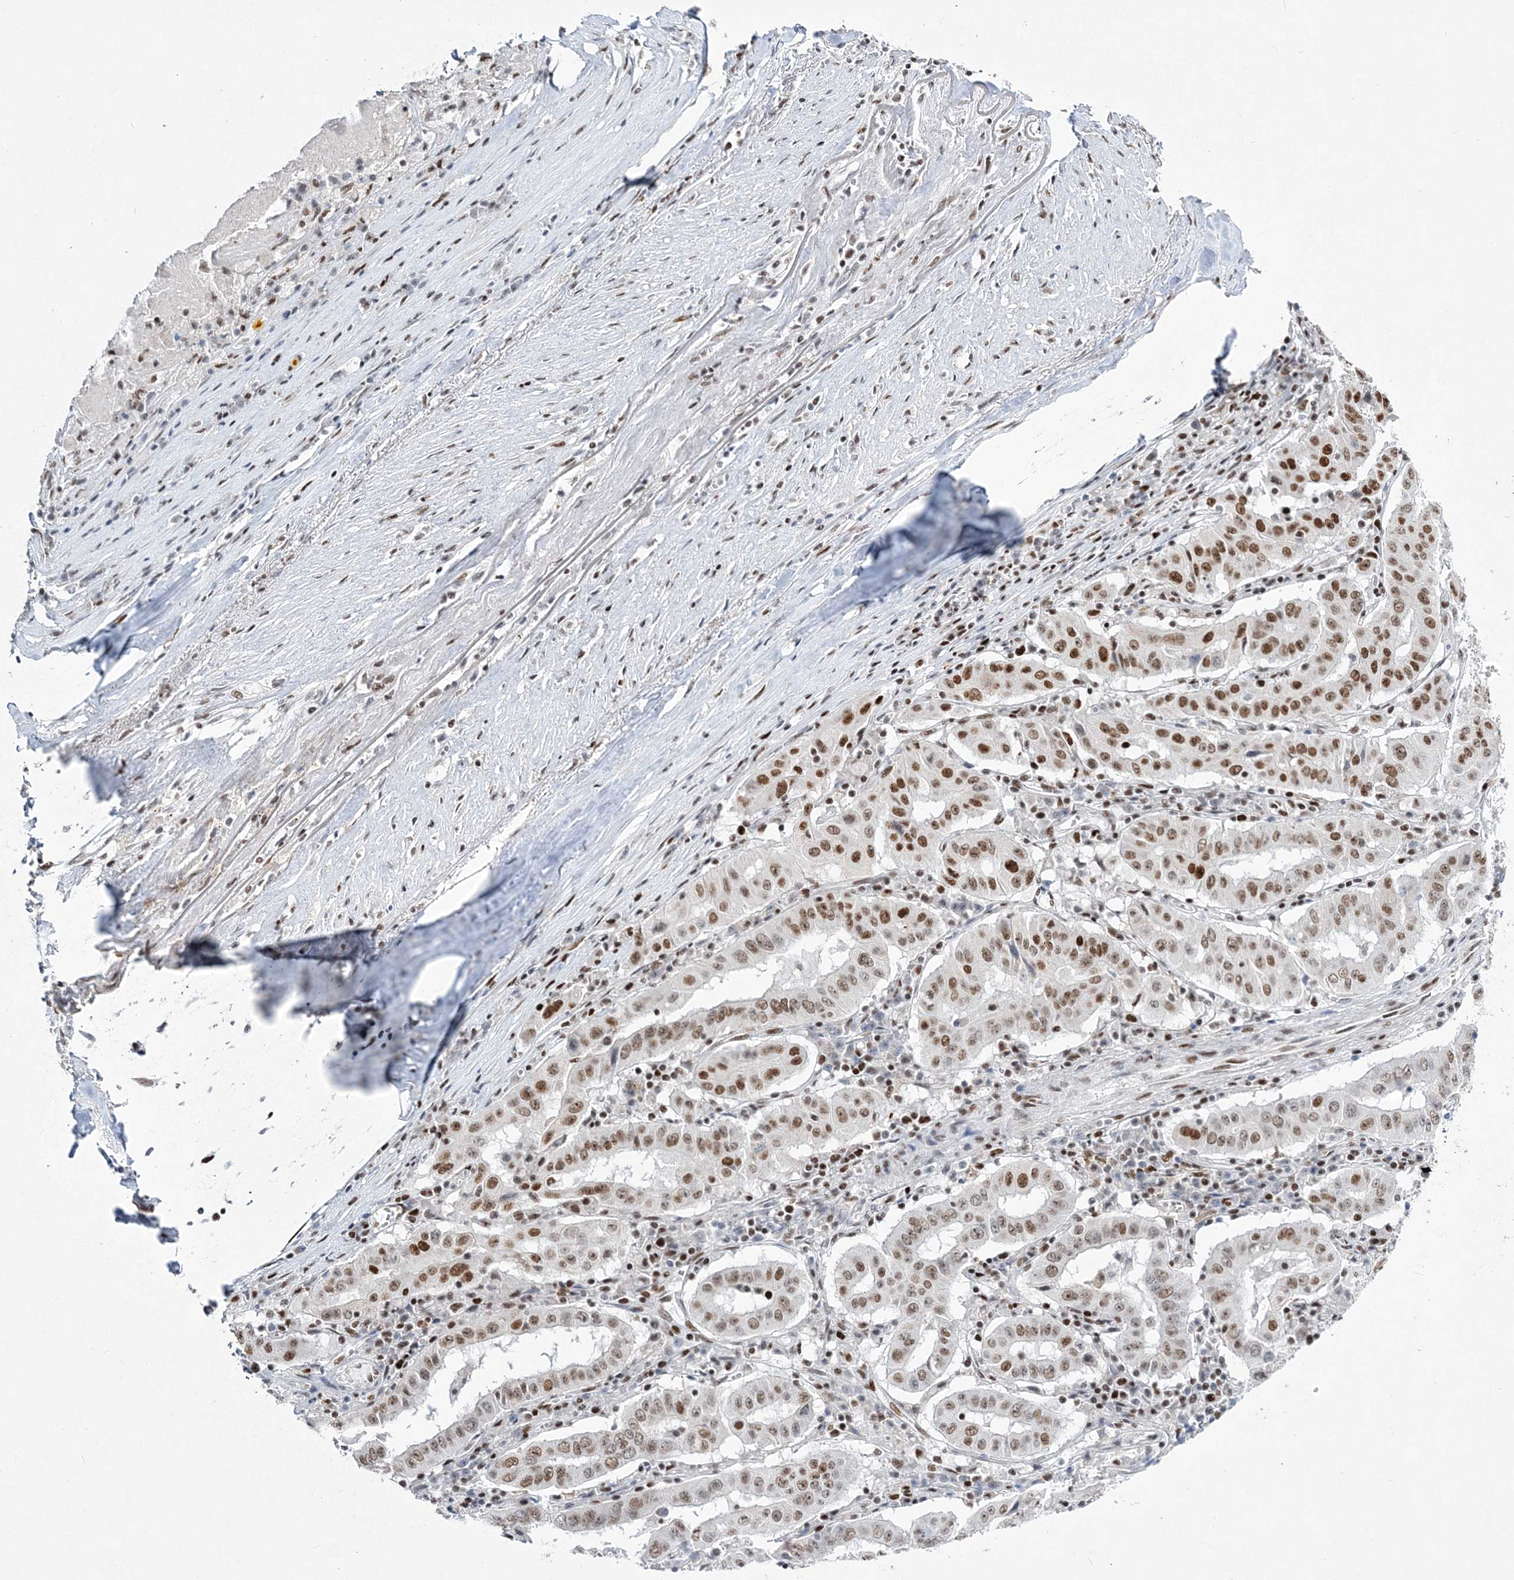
{"staining": {"intensity": "moderate", "quantity": ">75%", "location": "nuclear"}, "tissue": "pancreatic cancer", "cell_type": "Tumor cells", "image_type": "cancer", "snomed": [{"axis": "morphology", "description": "Adenocarcinoma, NOS"}, {"axis": "topography", "description": "Pancreas"}], "caption": "IHC photomicrograph of neoplastic tissue: human pancreatic cancer (adenocarcinoma) stained using immunohistochemistry exhibits medium levels of moderate protein expression localized specifically in the nuclear of tumor cells, appearing as a nuclear brown color.", "gene": "ZBTB7A", "patient": {"sex": "male", "age": 63}}